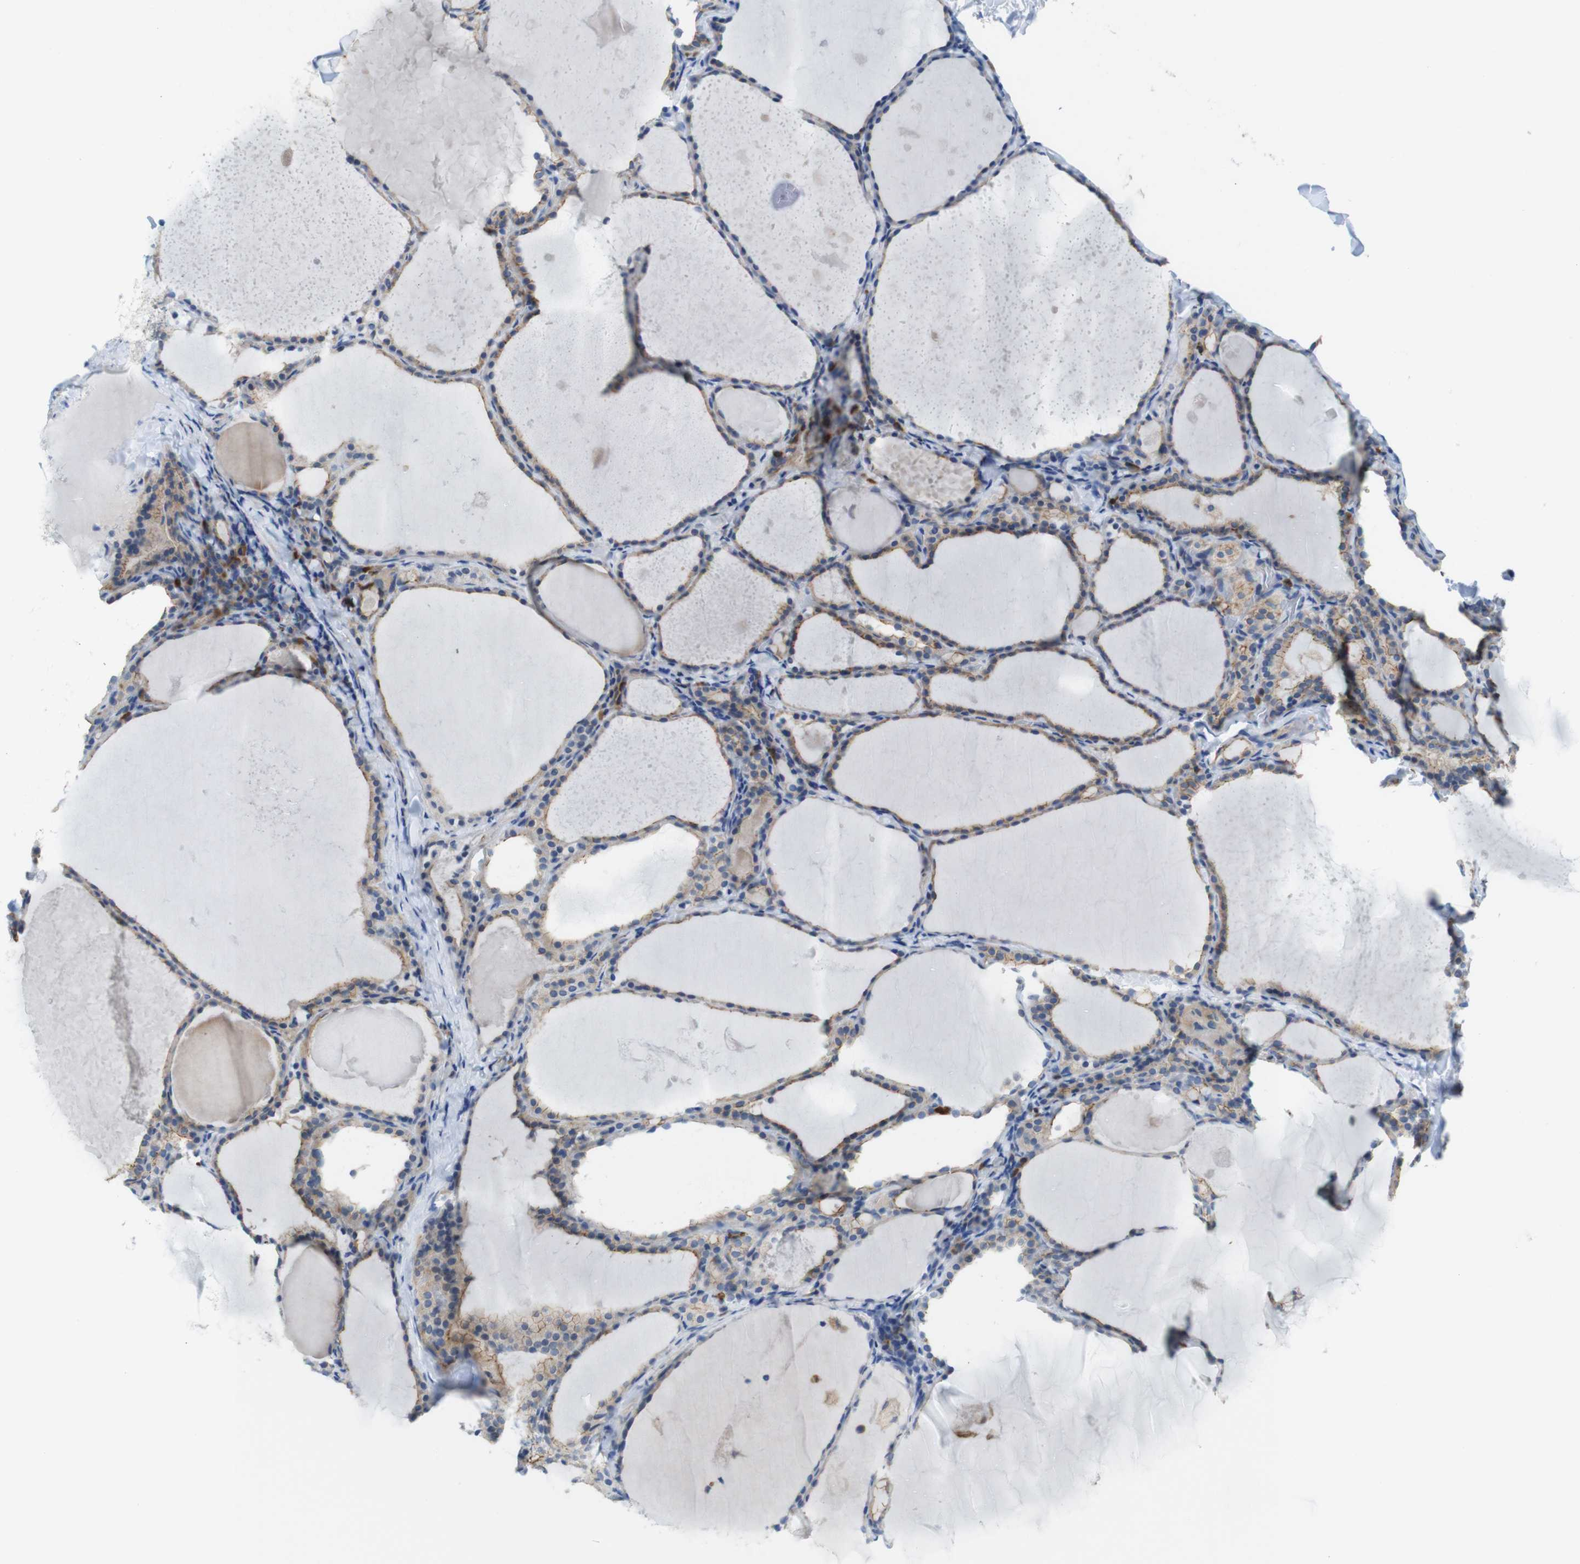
{"staining": {"intensity": "moderate", "quantity": "25%-75%", "location": "cytoplasmic/membranous"}, "tissue": "thyroid cancer", "cell_type": "Tumor cells", "image_type": "cancer", "snomed": [{"axis": "morphology", "description": "Papillary adenocarcinoma, NOS"}, {"axis": "topography", "description": "Thyroid gland"}], "caption": "About 25%-75% of tumor cells in thyroid cancer display moderate cytoplasmic/membranous protein positivity as visualized by brown immunohistochemical staining.", "gene": "CLMN", "patient": {"sex": "female", "age": 42}}